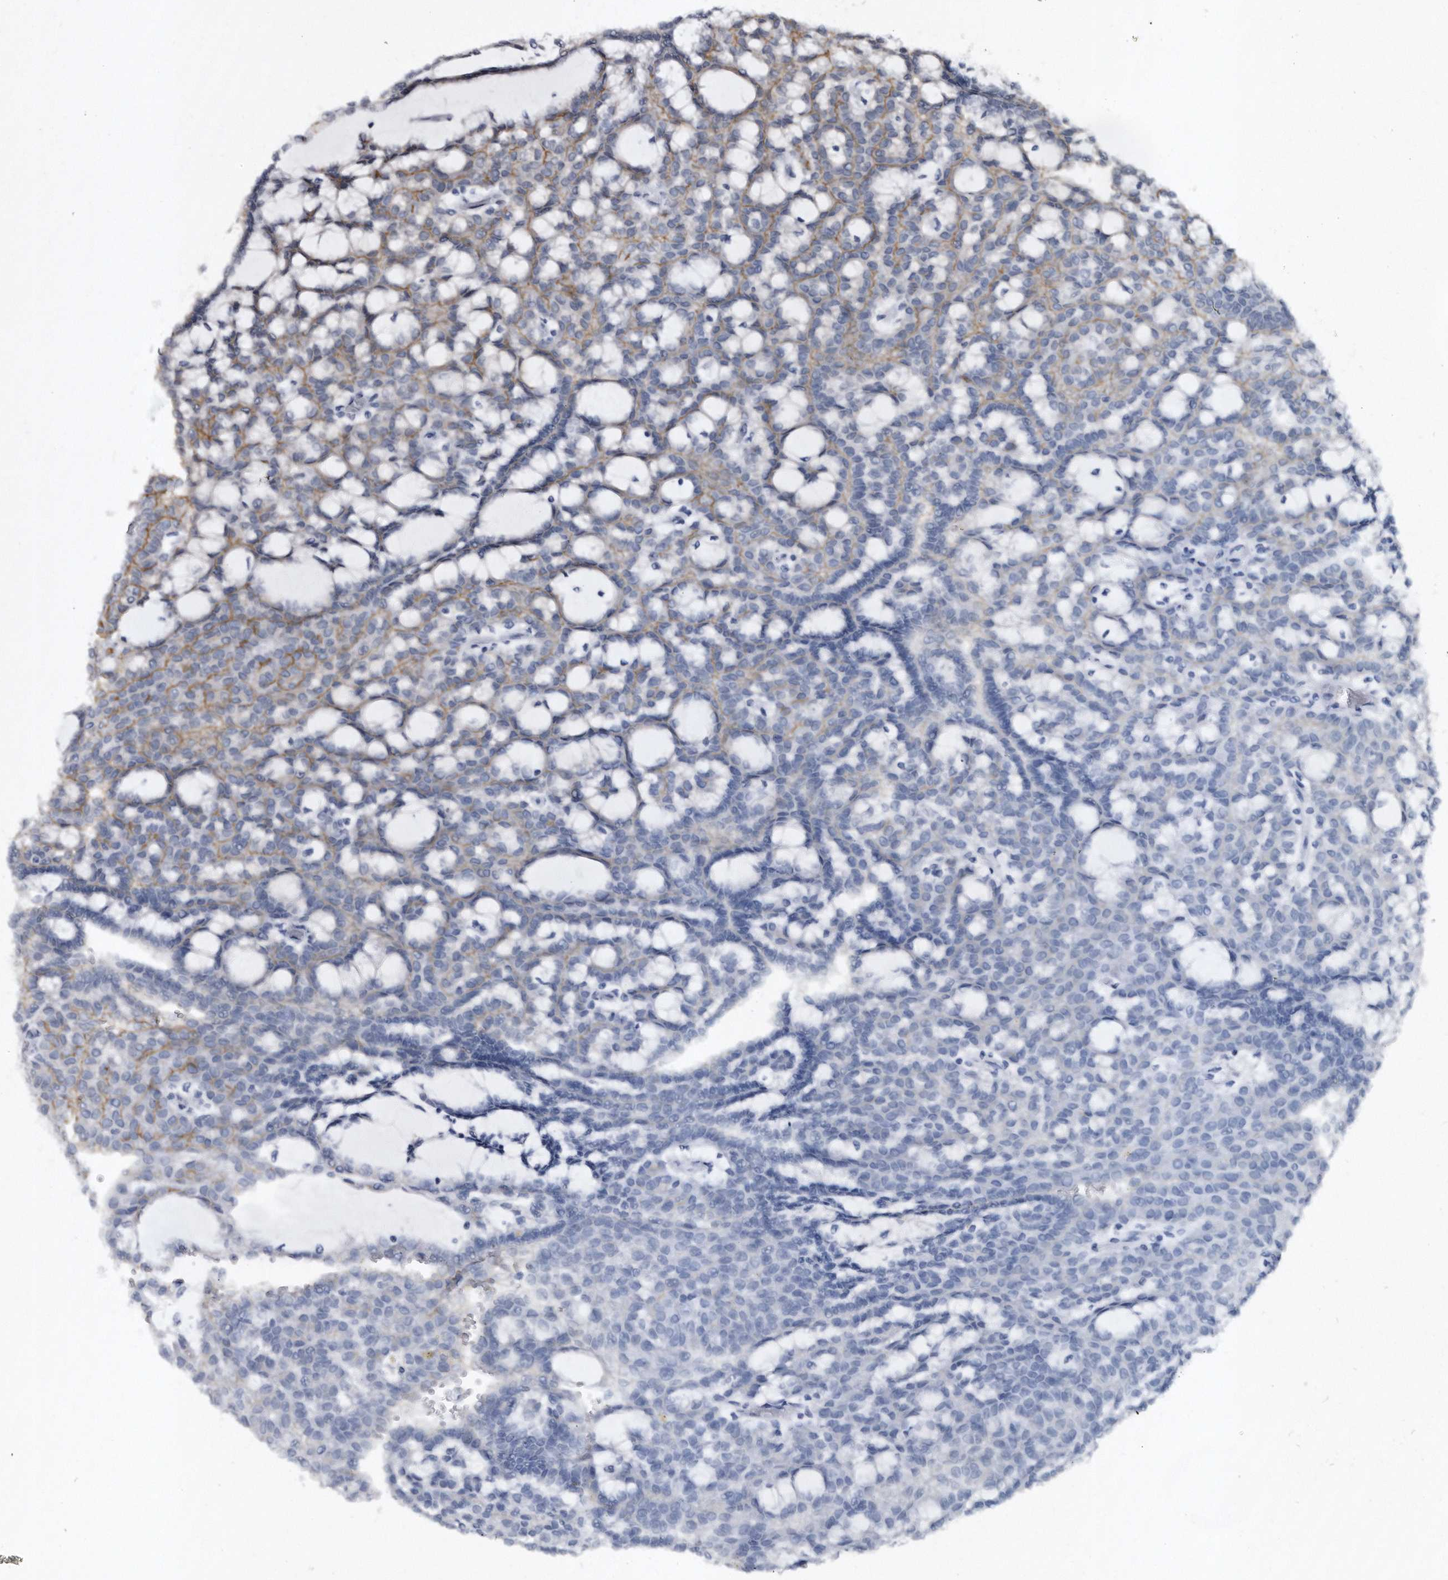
{"staining": {"intensity": "moderate", "quantity": "25%-75%", "location": "cytoplasmic/membranous"}, "tissue": "renal cancer", "cell_type": "Tumor cells", "image_type": "cancer", "snomed": [{"axis": "morphology", "description": "Adenocarcinoma, NOS"}, {"axis": "topography", "description": "Kidney"}], "caption": "A brown stain shows moderate cytoplasmic/membranous expression of a protein in human renal cancer (adenocarcinoma) tumor cells.", "gene": "PROM1", "patient": {"sex": "male", "age": 63}}